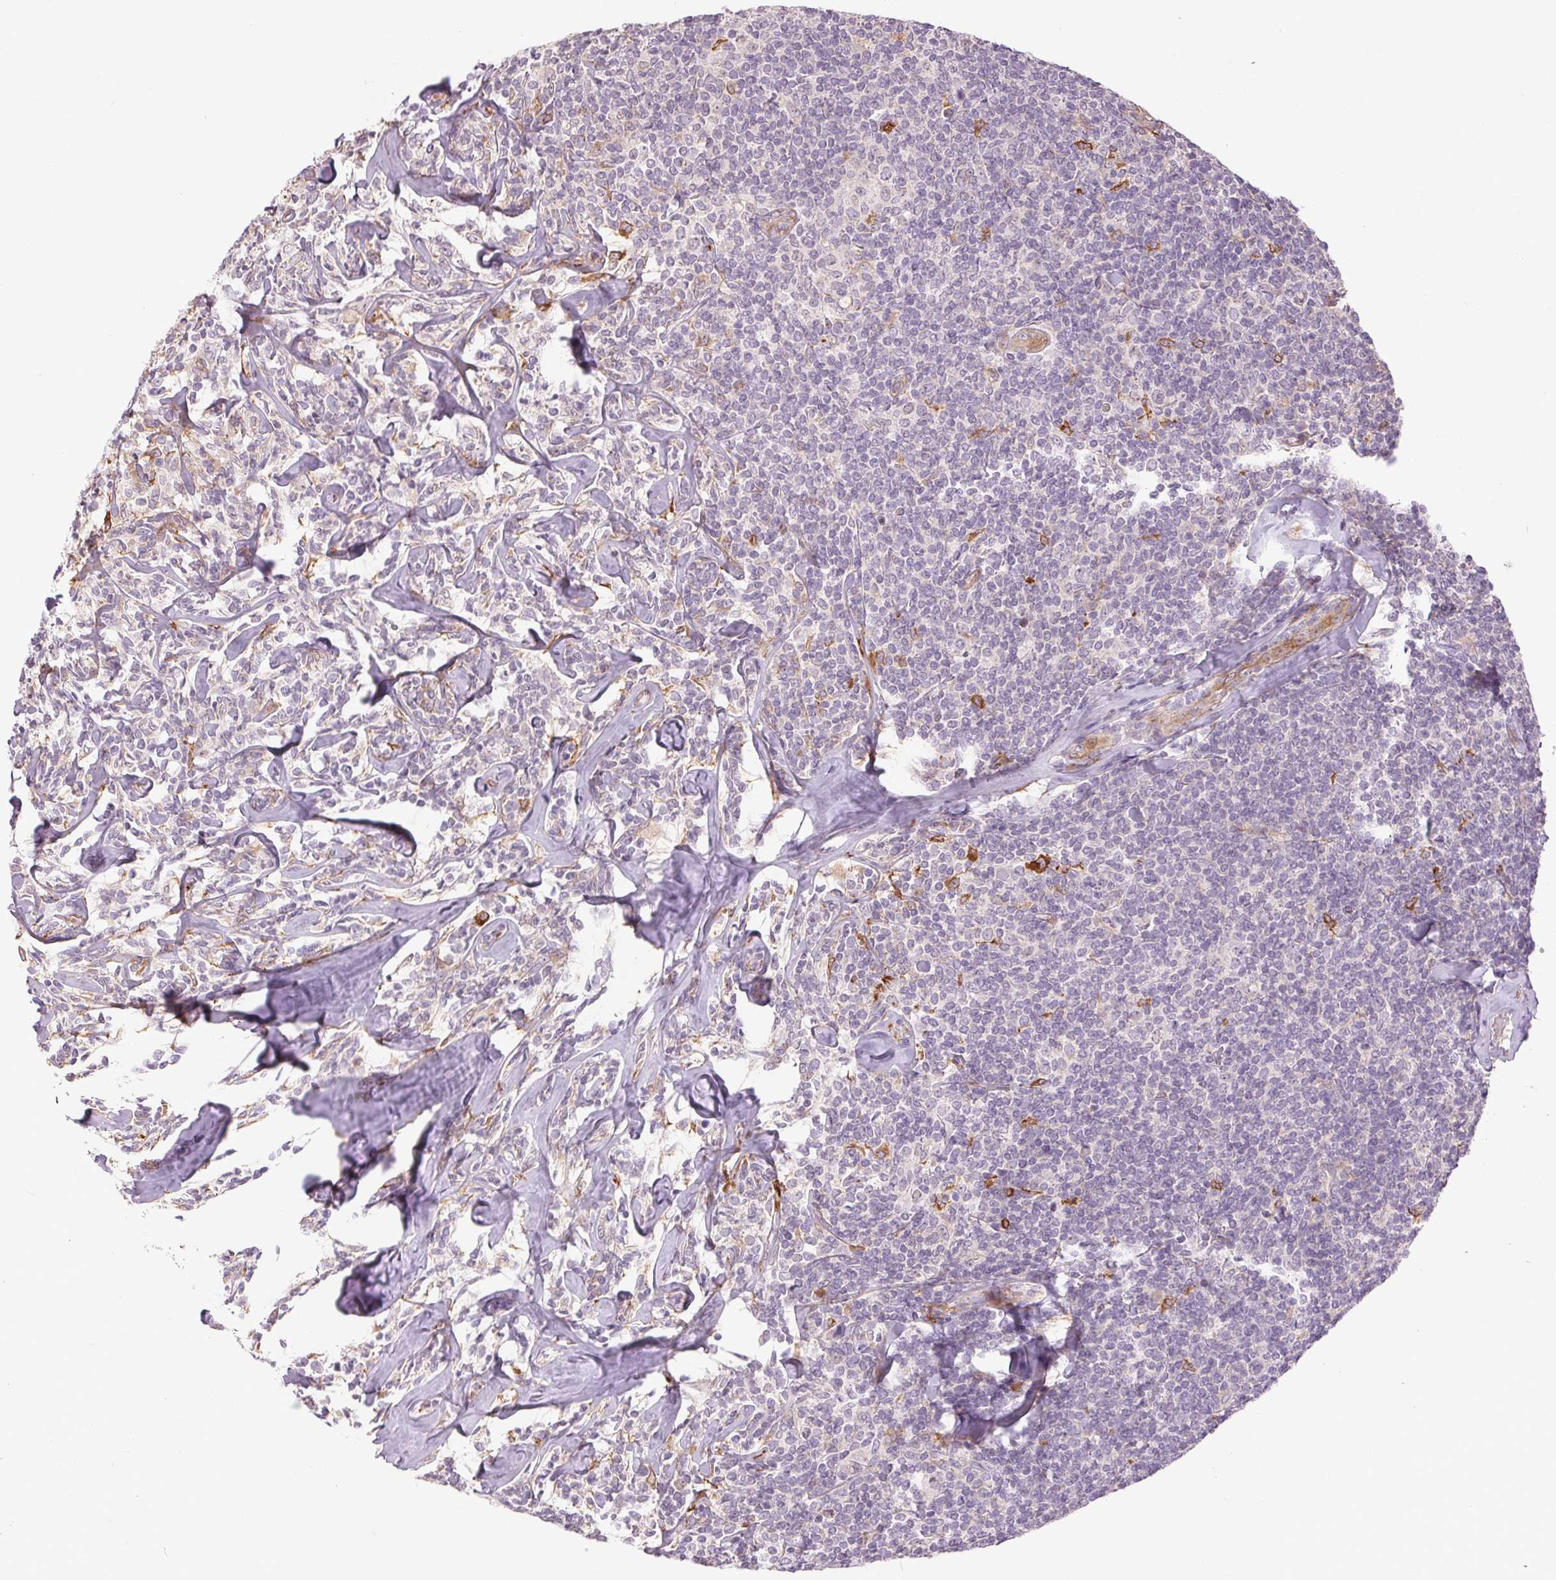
{"staining": {"intensity": "negative", "quantity": "none", "location": "none"}, "tissue": "lymphoma", "cell_type": "Tumor cells", "image_type": "cancer", "snomed": [{"axis": "morphology", "description": "Malignant lymphoma, non-Hodgkin's type, Low grade"}, {"axis": "topography", "description": "Lymph node"}], "caption": "Lymphoma stained for a protein using immunohistochemistry (IHC) displays no staining tumor cells.", "gene": "METTL17", "patient": {"sex": "female", "age": 56}}